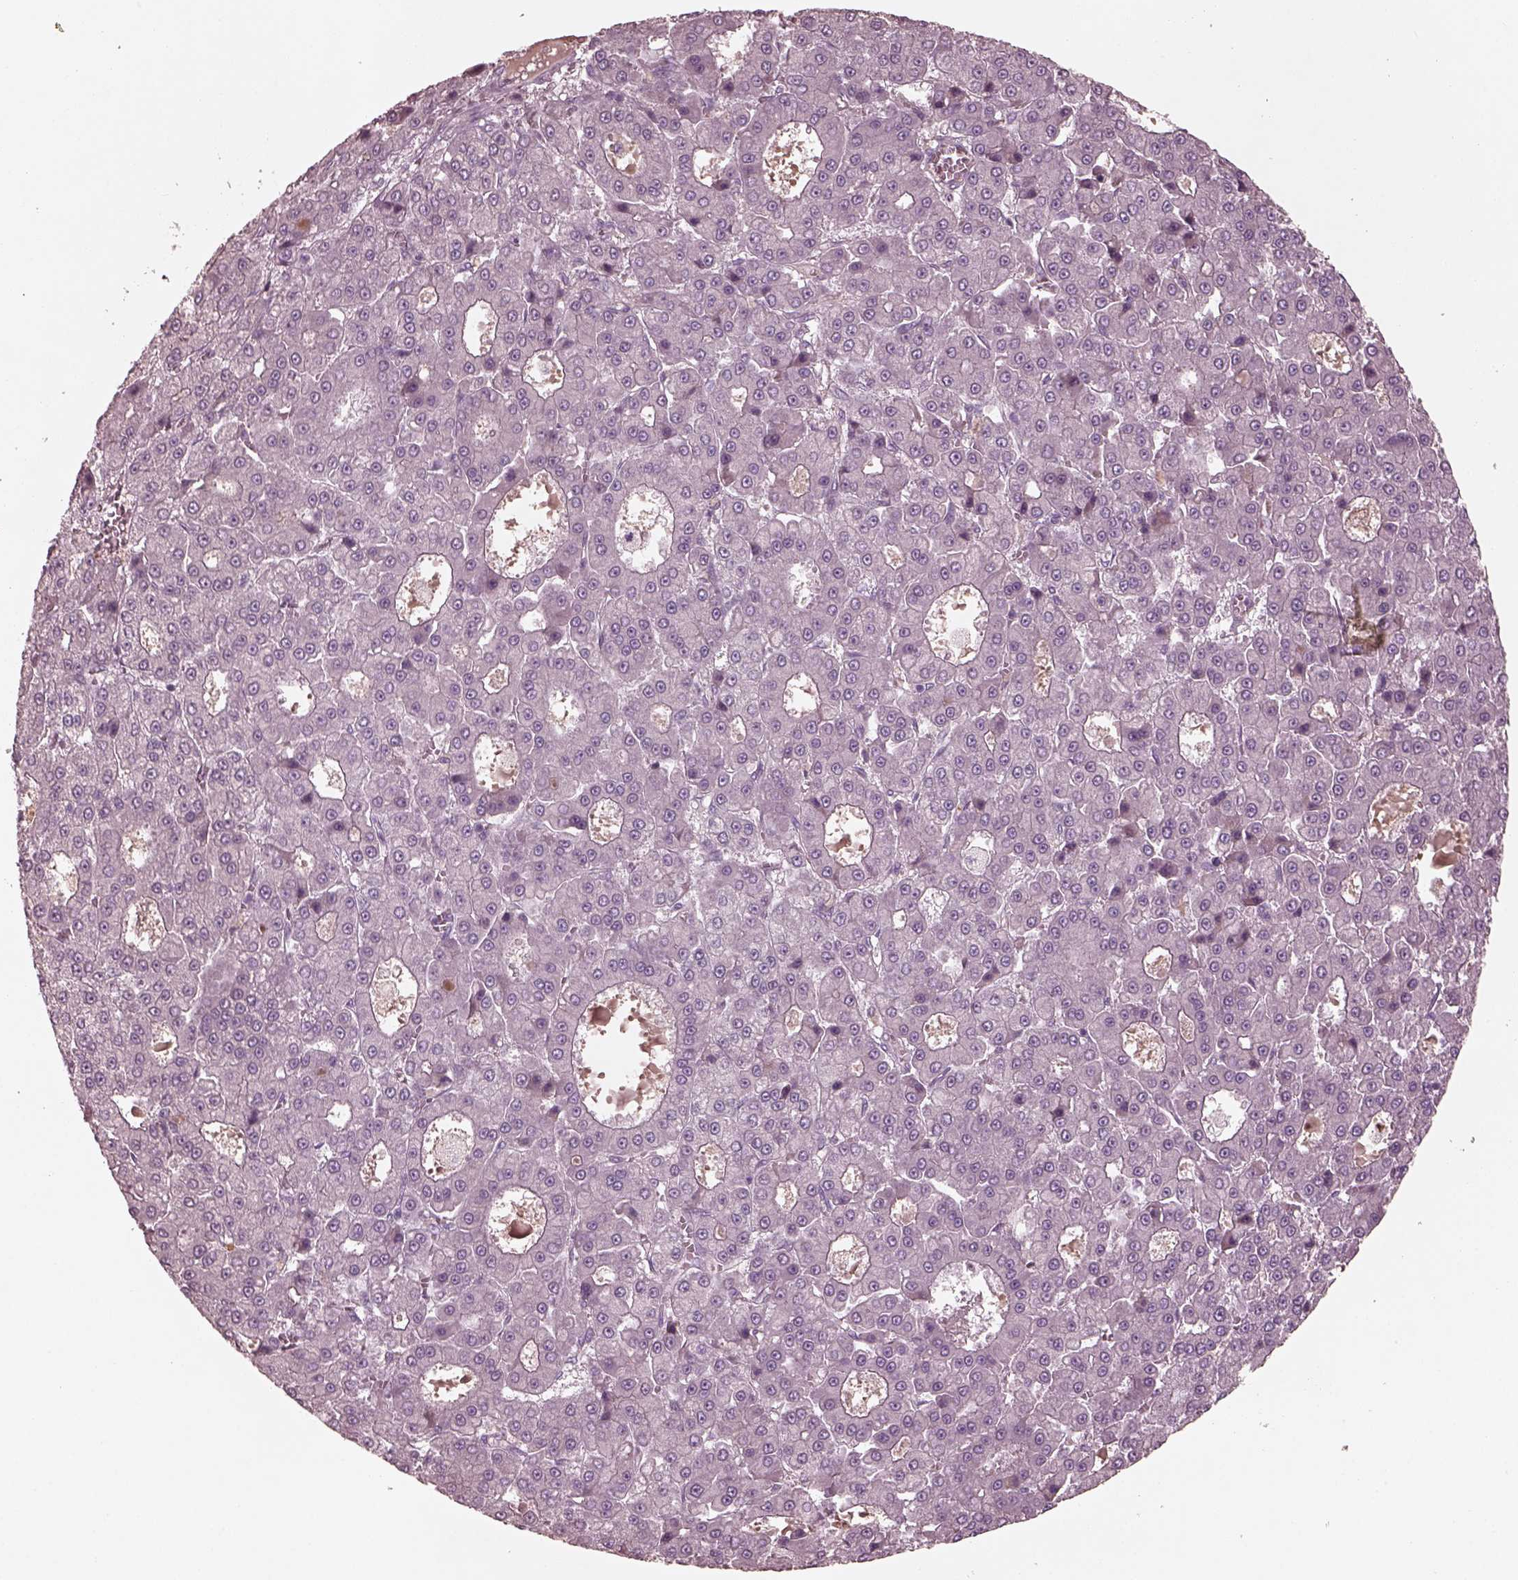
{"staining": {"intensity": "negative", "quantity": "none", "location": "none"}, "tissue": "liver cancer", "cell_type": "Tumor cells", "image_type": "cancer", "snomed": [{"axis": "morphology", "description": "Carcinoma, Hepatocellular, NOS"}, {"axis": "topography", "description": "Liver"}], "caption": "DAB (3,3'-diaminobenzidine) immunohistochemical staining of liver cancer (hepatocellular carcinoma) shows no significant staining in tumor cells.", "gene": "VWA5B1", "patient": {"sex": "male", "age": 70}}